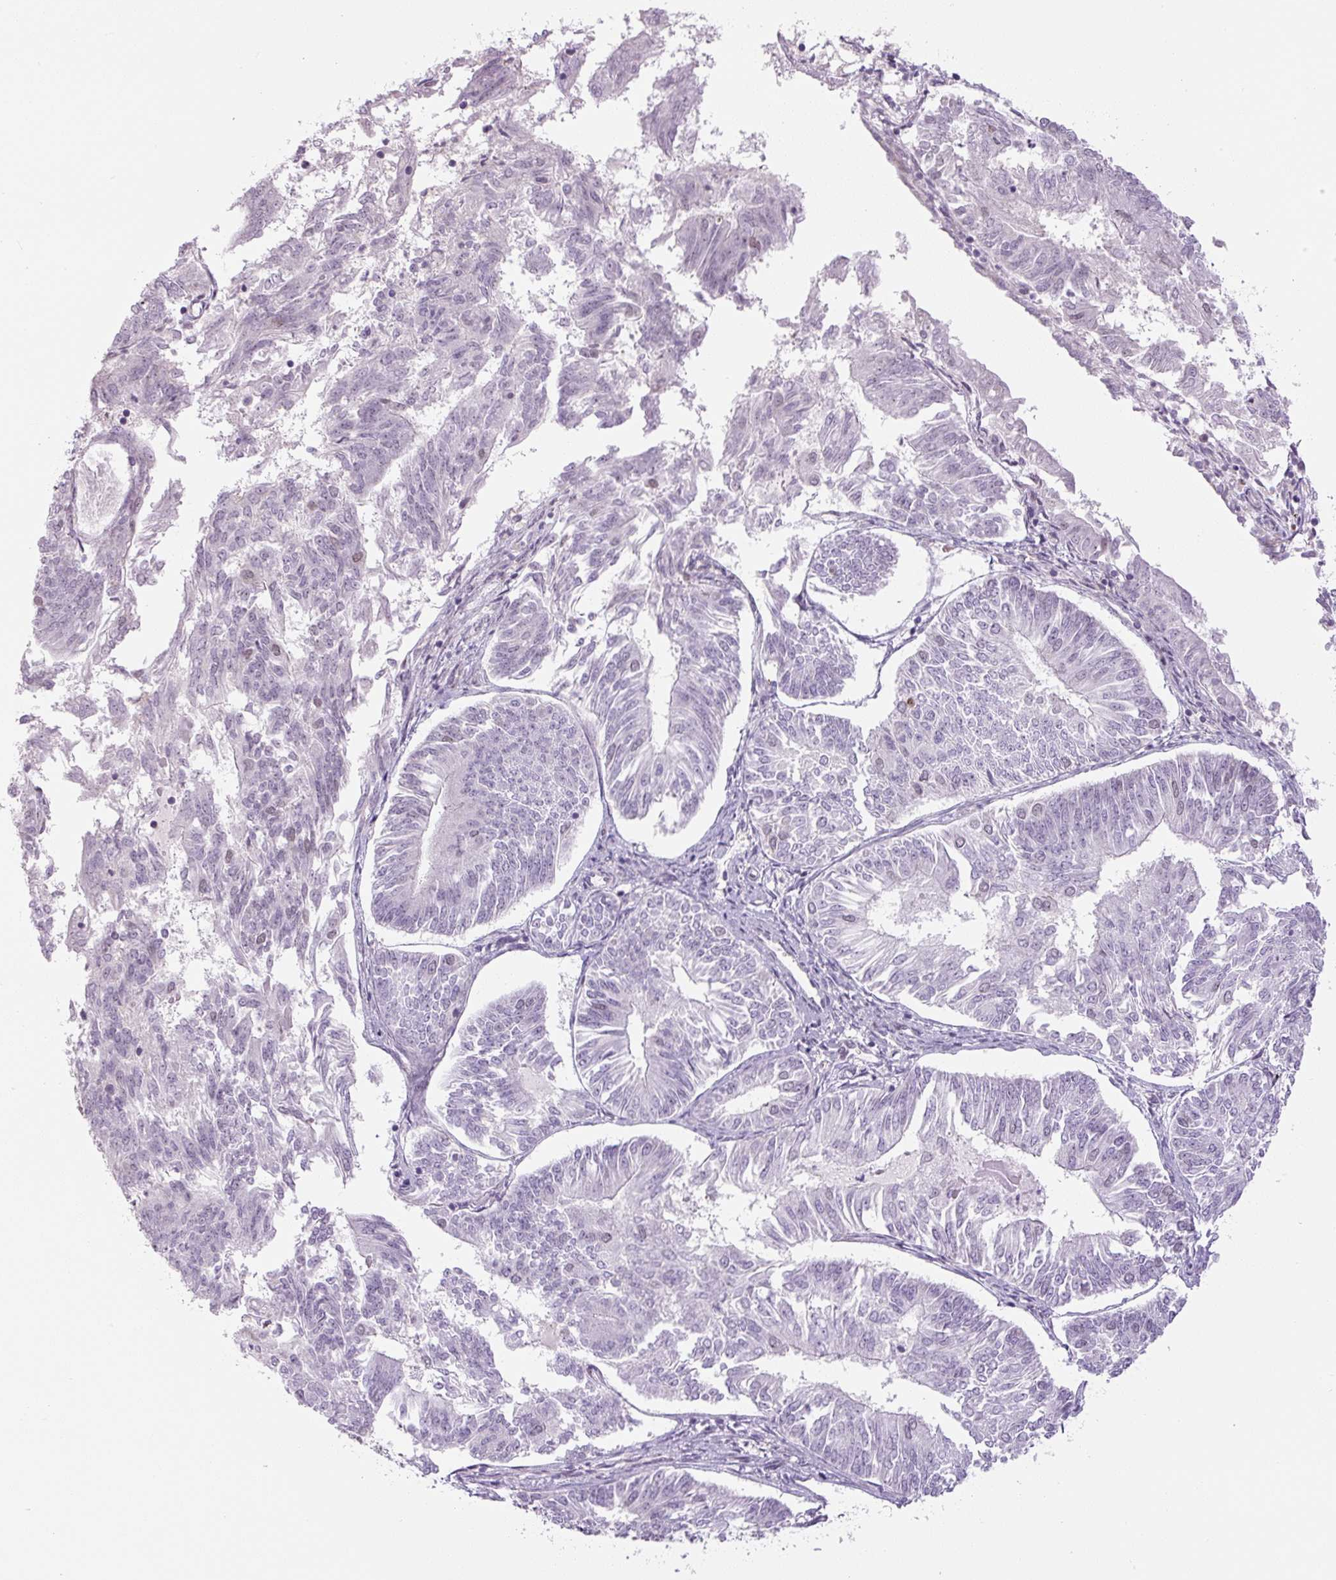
{"staining": {"intensity": "weak", "quantity": "<25%", "location": "nuclear"}, "tissue": "endometrial cancer", "cell_type": "Tumor cells", "image_type": "cancer", "snomed": [{"axis": "morphology", "description": "Adenocarcinoma, NOS"}, {"axis": "topography", "description": "Endometrium"}], "caption": "Tumor cells are negative for protein expression in human endometrial cancer.", "gene": "TCFL5", "patient": {"sex": "female", "age": 58}}